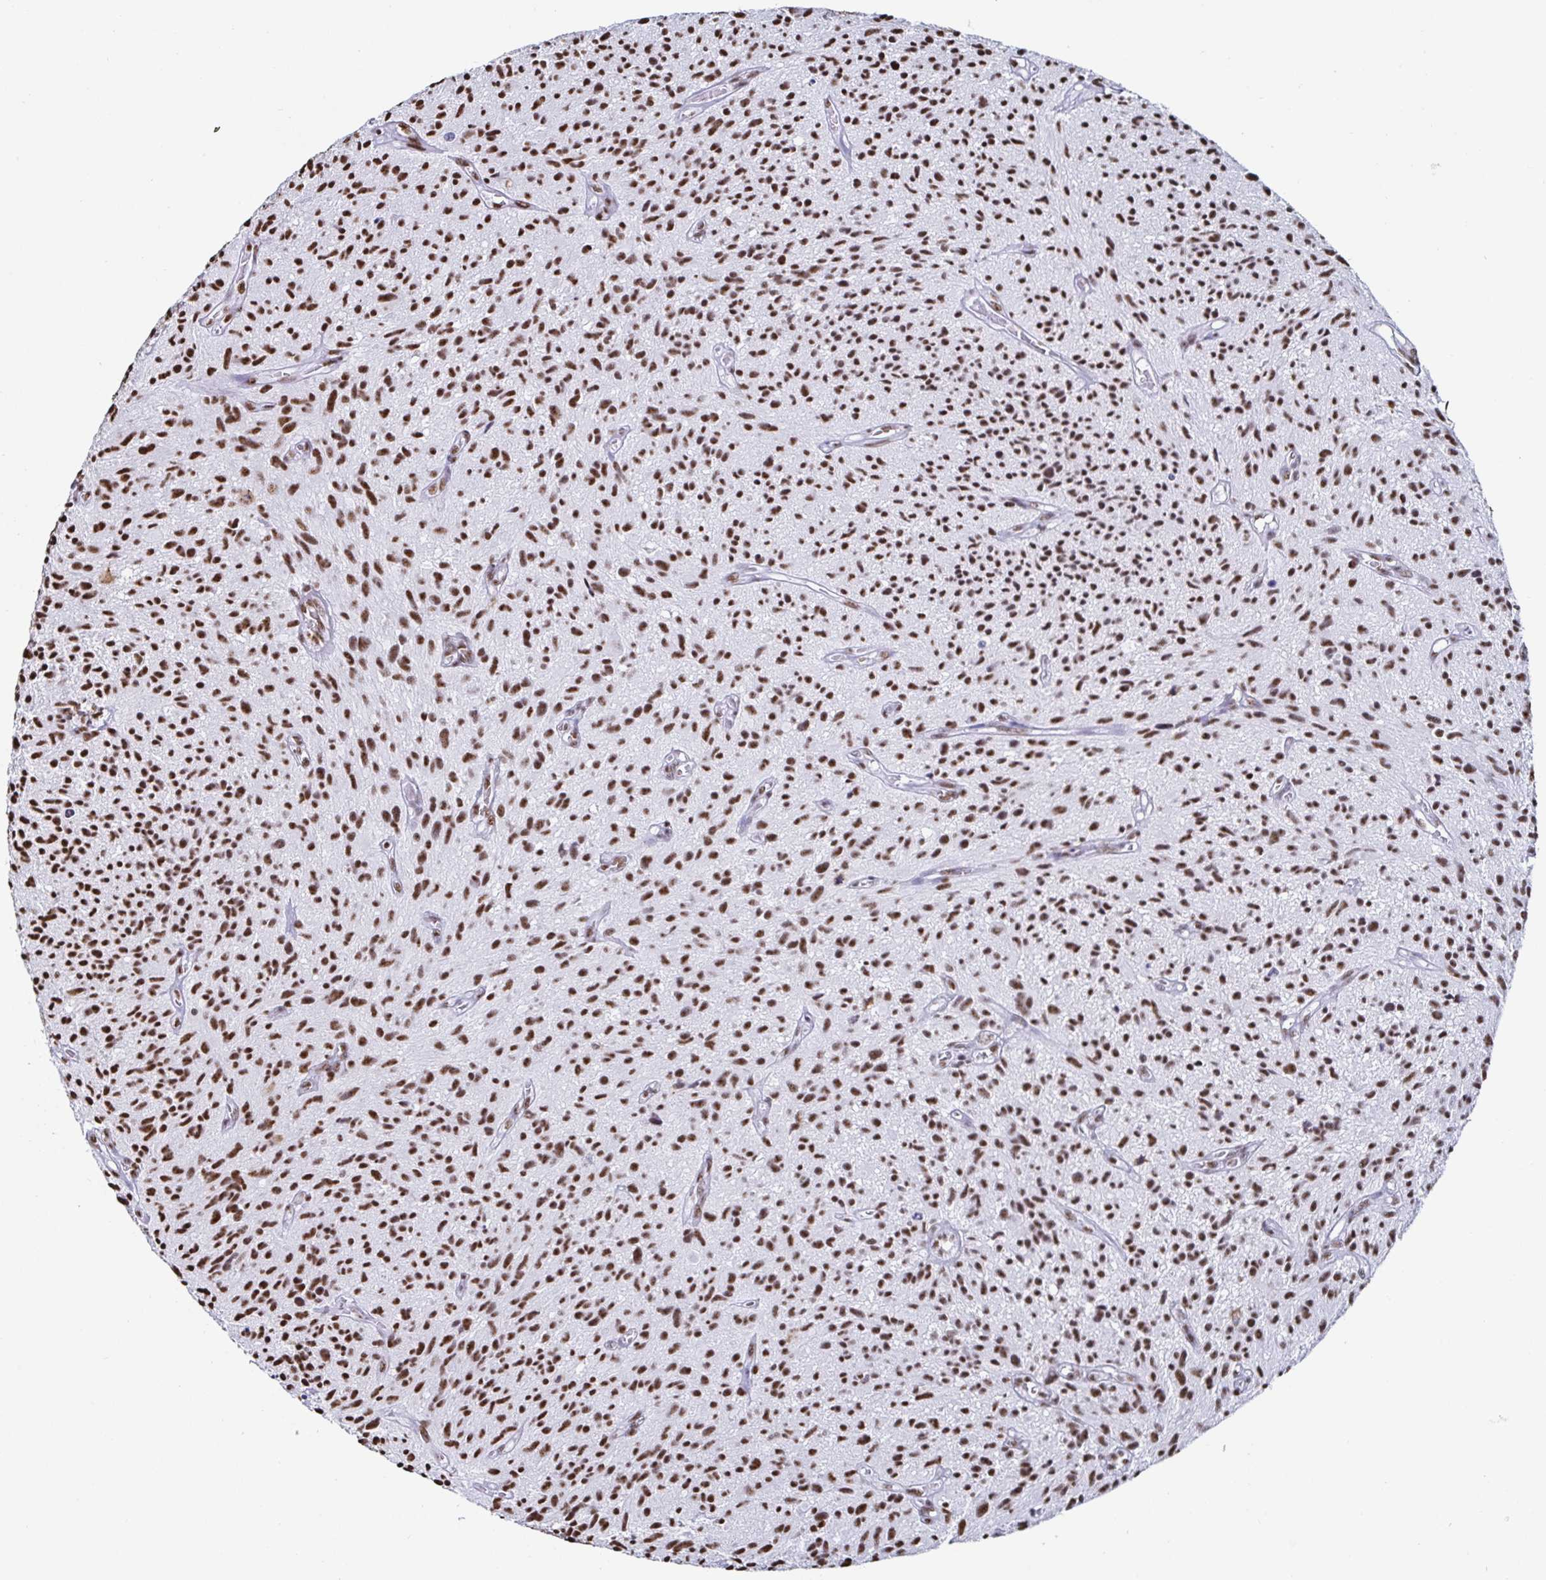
{"staining": {"intensity": "strong", "quantity": ">75%", "location": "nuclear"}, "tissue": "glioma", "cell_type": "Tumor cells", "image_type": "cancer", "snomed": [{"axis": "morphology", "description": "Glioma, malignant, High grade"}, {"axis": "topography", "description": "Brain"}], "caption": "A high amount of strong nuclear positivity is seen in approximately >75% of tumor cells in glioma tissue.", "gene": "DDX39B", "patient": {"sex": "male", "age": 75}}